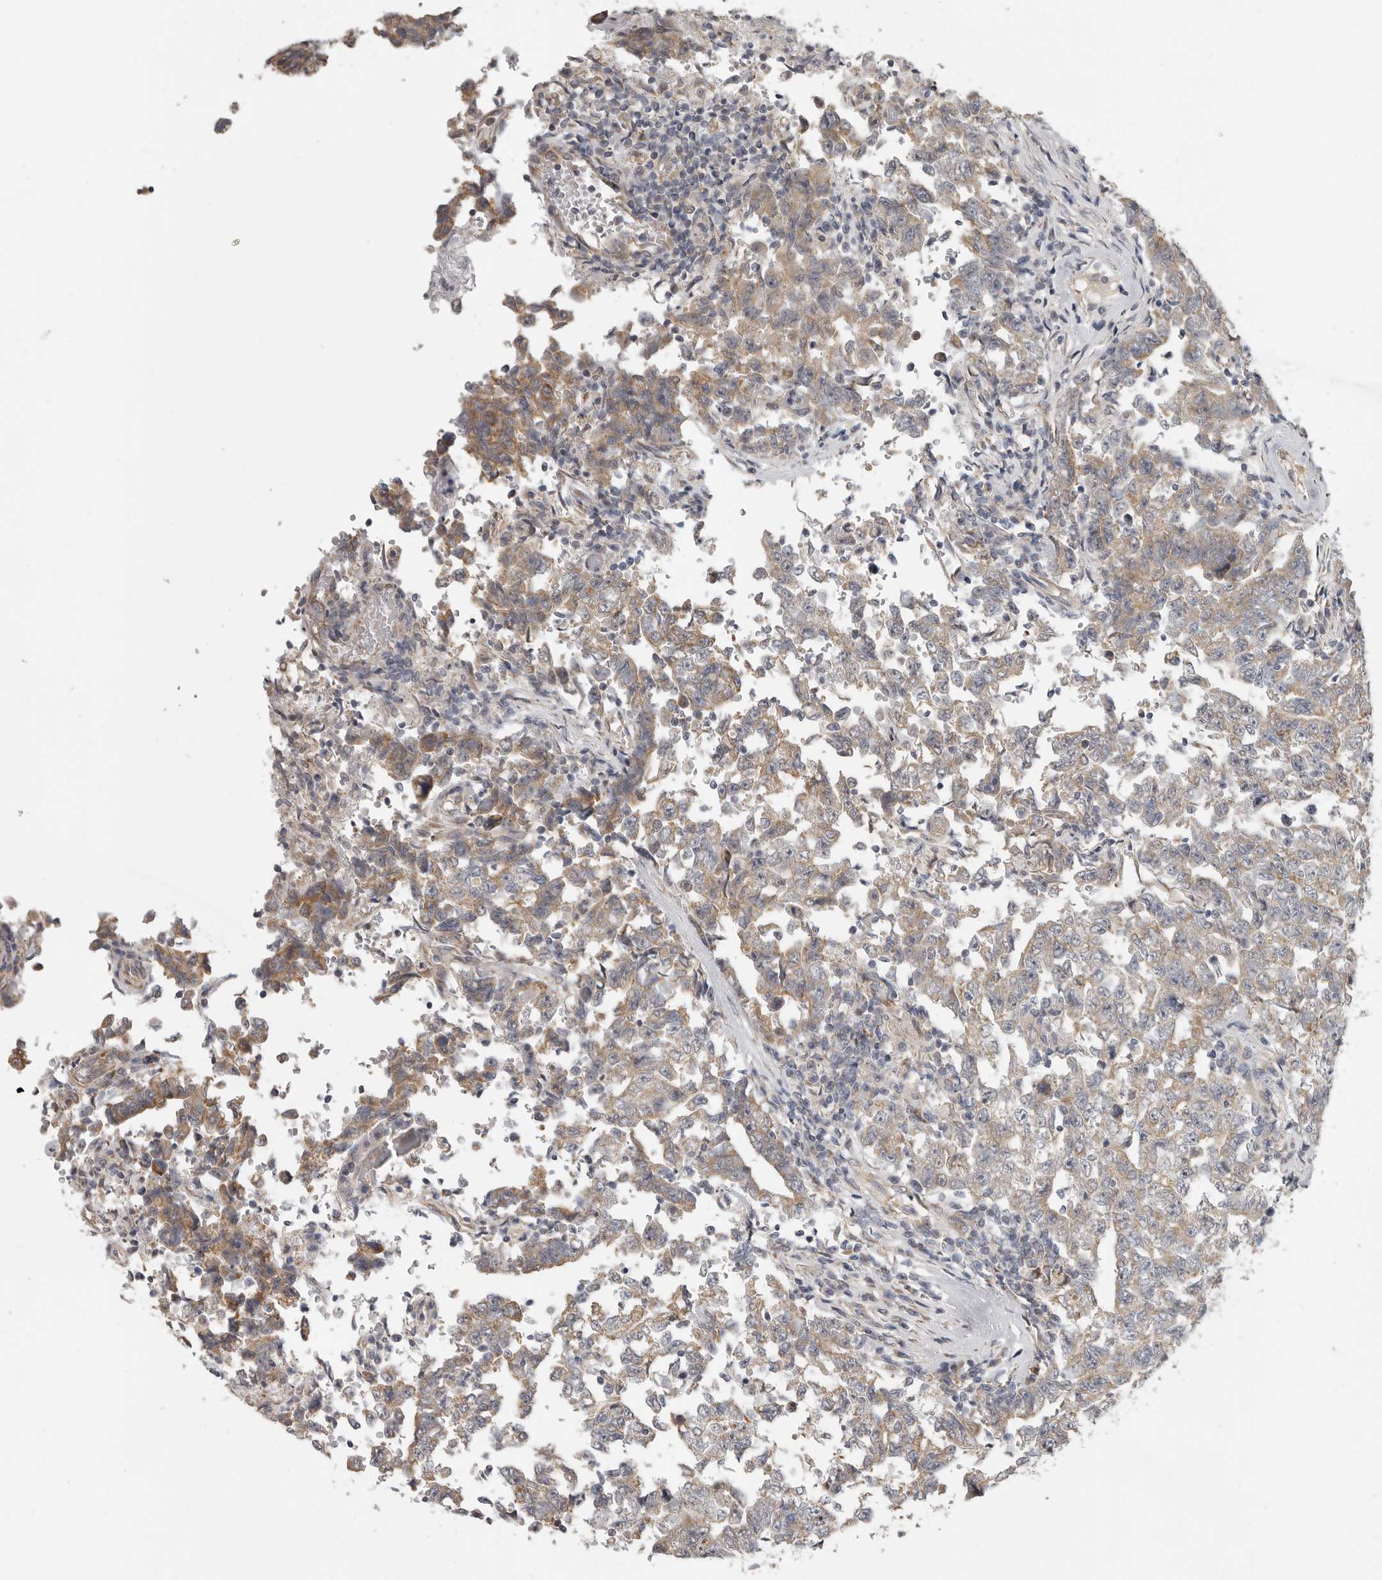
{"staining": {"intensity": "weak", "quantity": ">75%", "location": "cytoplasmic/membranous"}, "tissue": "testis cancer", "cell_type": "Tumor cells", "image_type": "cancer", "snomed": [{"axis": "morphology", "description": "Carcinoma, Embryonal, NOS"}, {"axis": "topography", "description": "Testis"}], "caption": "Brown immunohistochemical staining in human testis cancer exhibits weak cytoplasmic/membranous expression in approximately >75% of tumor cells.", "gene": "UNK", "patient": {"sex": "male", "age": 26}}